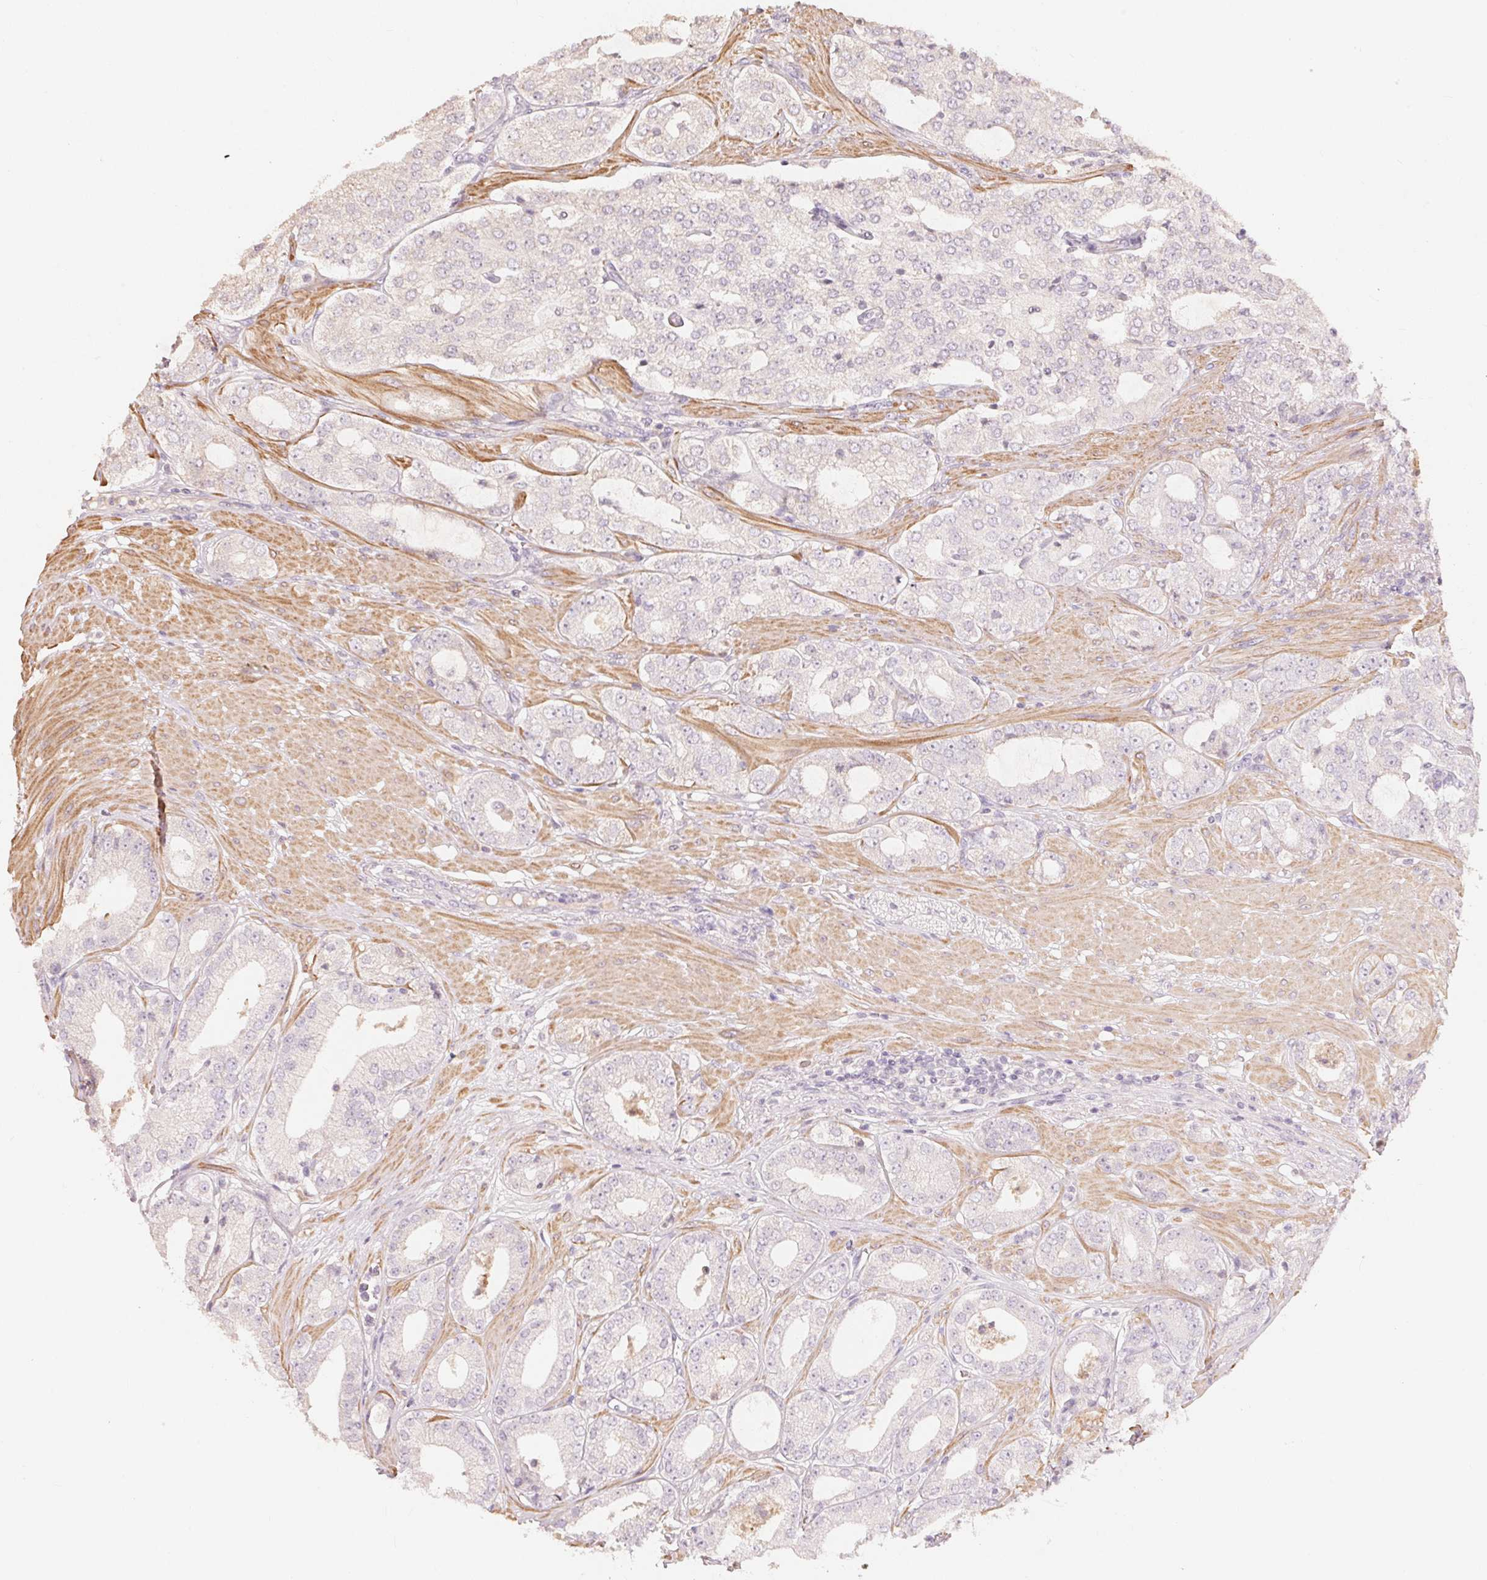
{"staining": {"intensity": "negative", "quantity": "none", "location": "none"}, "tissue": "prostate cancer", "cell_type": "Tumor cells", "image_type": "cancer", "snomed": [{"axis": "morphology", "description": "Adenocarcinoma, Low grade"}, {"axis": "topography", "description": "Prostate"}], "caption": "IHC micrograph of neoplastic tissue: low-grade adenocarcinoma (prostate) stained with DAB exhibits no significant protein expression in tumor cells.", "gene": "TP53AIP1", "patient": {"sex": "male", "age": 60}}